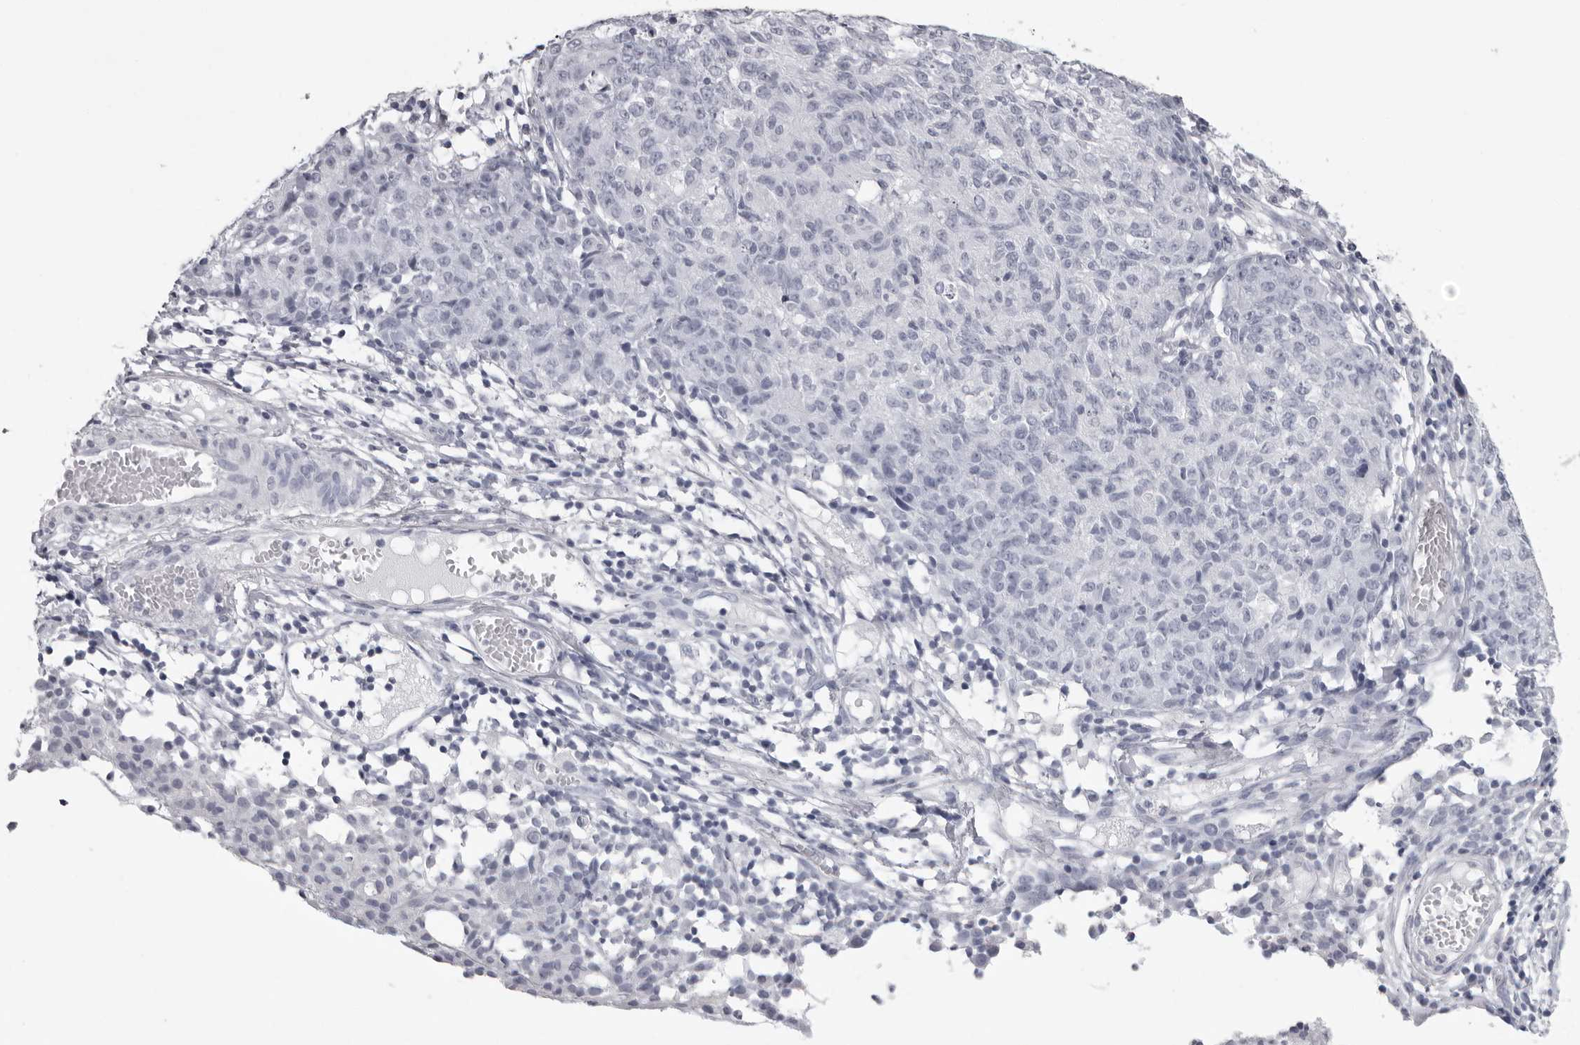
{"staining": {"intensity": "negative", "quantity": "none", "location": "none"}, "tissue": "ovarian cancer", "cell_type": "Tumor cells", "image_type": "cancer", "snomed": [{"axis": "morphology", "description": "Carcinoma, endometroid"}, {"axis": "topography", "description": "Ovary"}], "caption": "This is a micrograph of IHC staining of ovarian cancer, which shows no expression in tumor cells.", "gene": "DNALI1", "patient": {"sex": "female", "age": 42}}